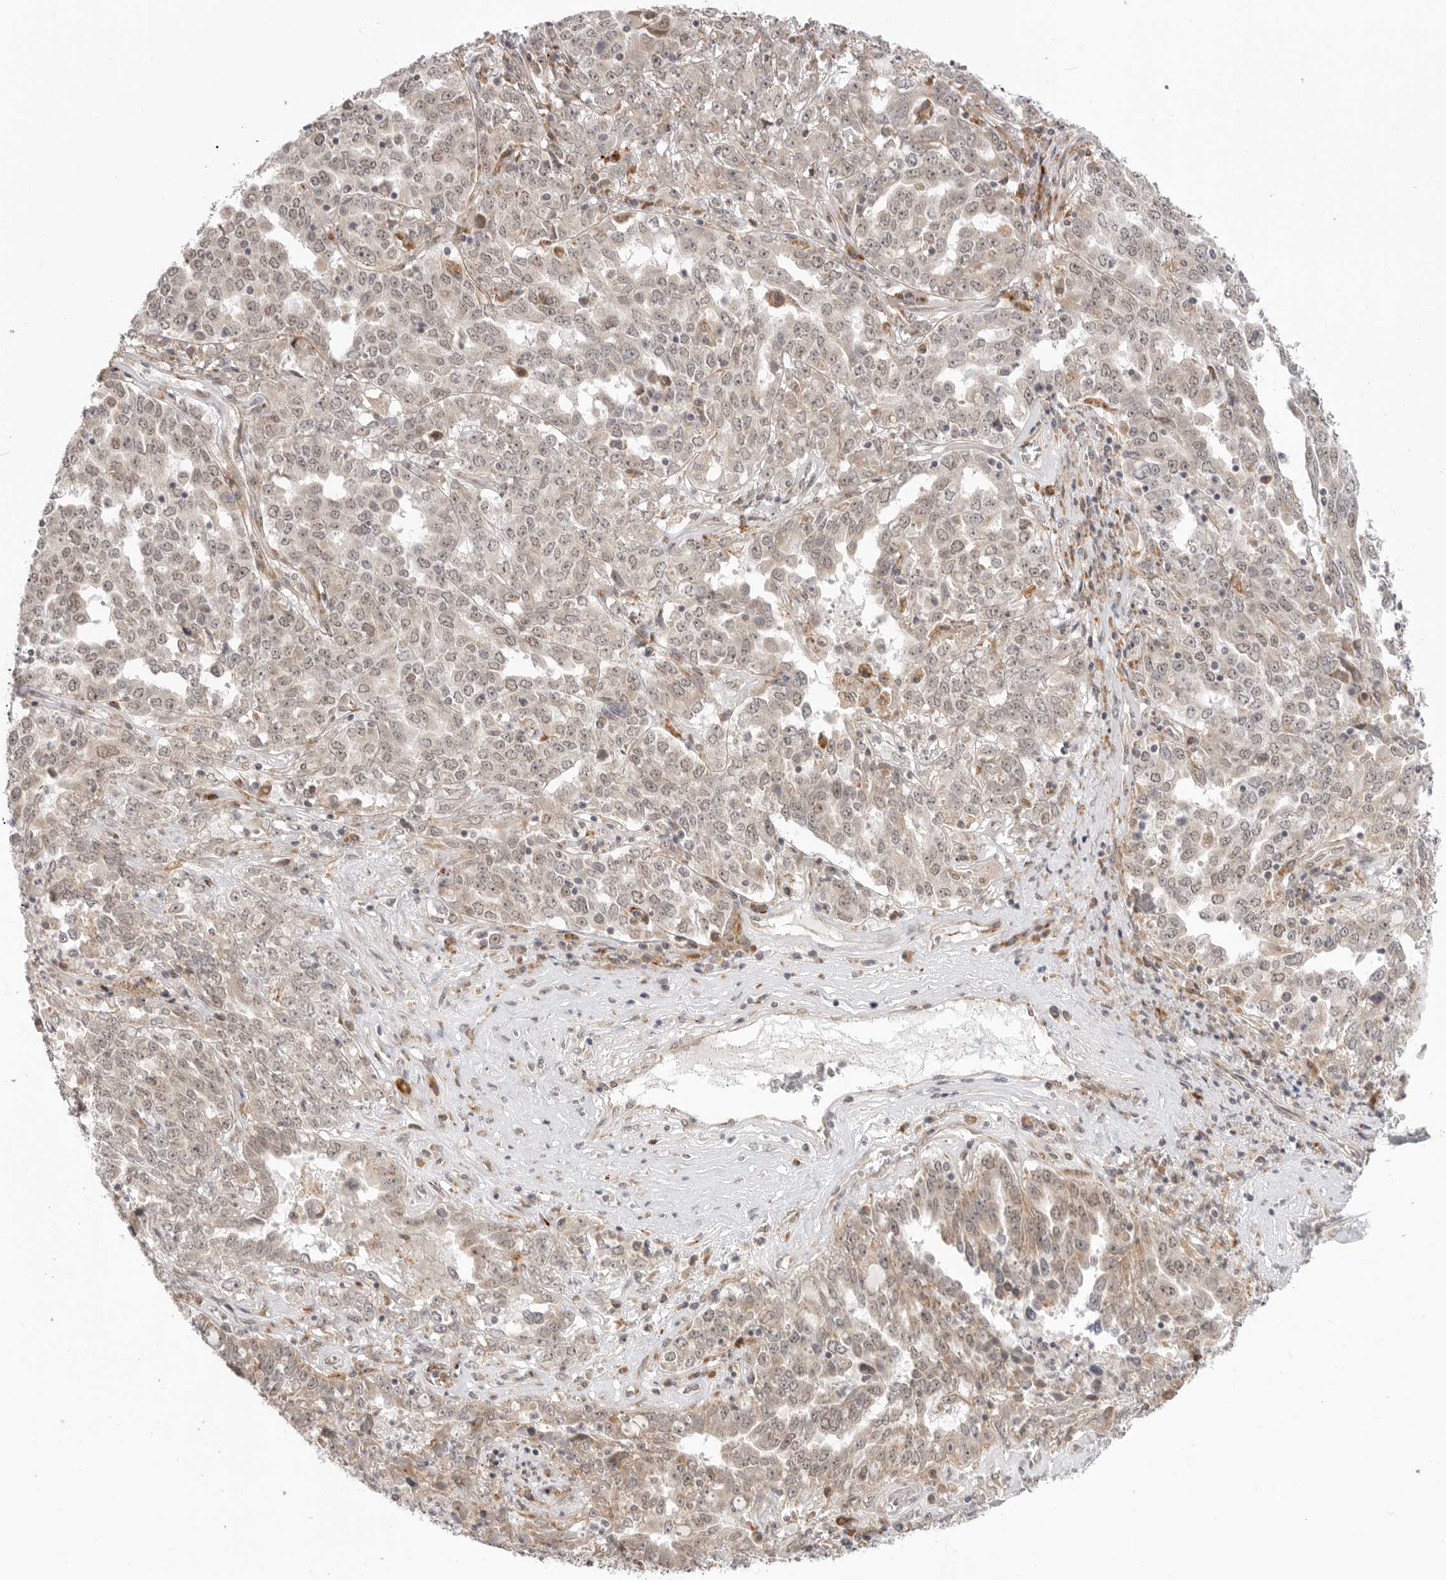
{"staining": {"intensity": "weak", "quantity": "<25%", "location": "cytoplasmic/membranous"}, "tissue": "ovarian cancer", "cell_type": "Tumor cells", "image_type": "cancer", "snomed": [{"axis": "morphology", "description": "Carcinoma, endometroid"}, {"axis": "topography", "description": "Ovary"}], "caption": "Tumor cells show no significant positivity in ovarian endometroid carcinoma. The staining was performed using DAB to visualize the protein expression in brown, while the nuclei were stained in blue with hematoxylin (Magnification: 20x).", "gene": "KALRN", "patient": {"sex": "female", "age": 62}}